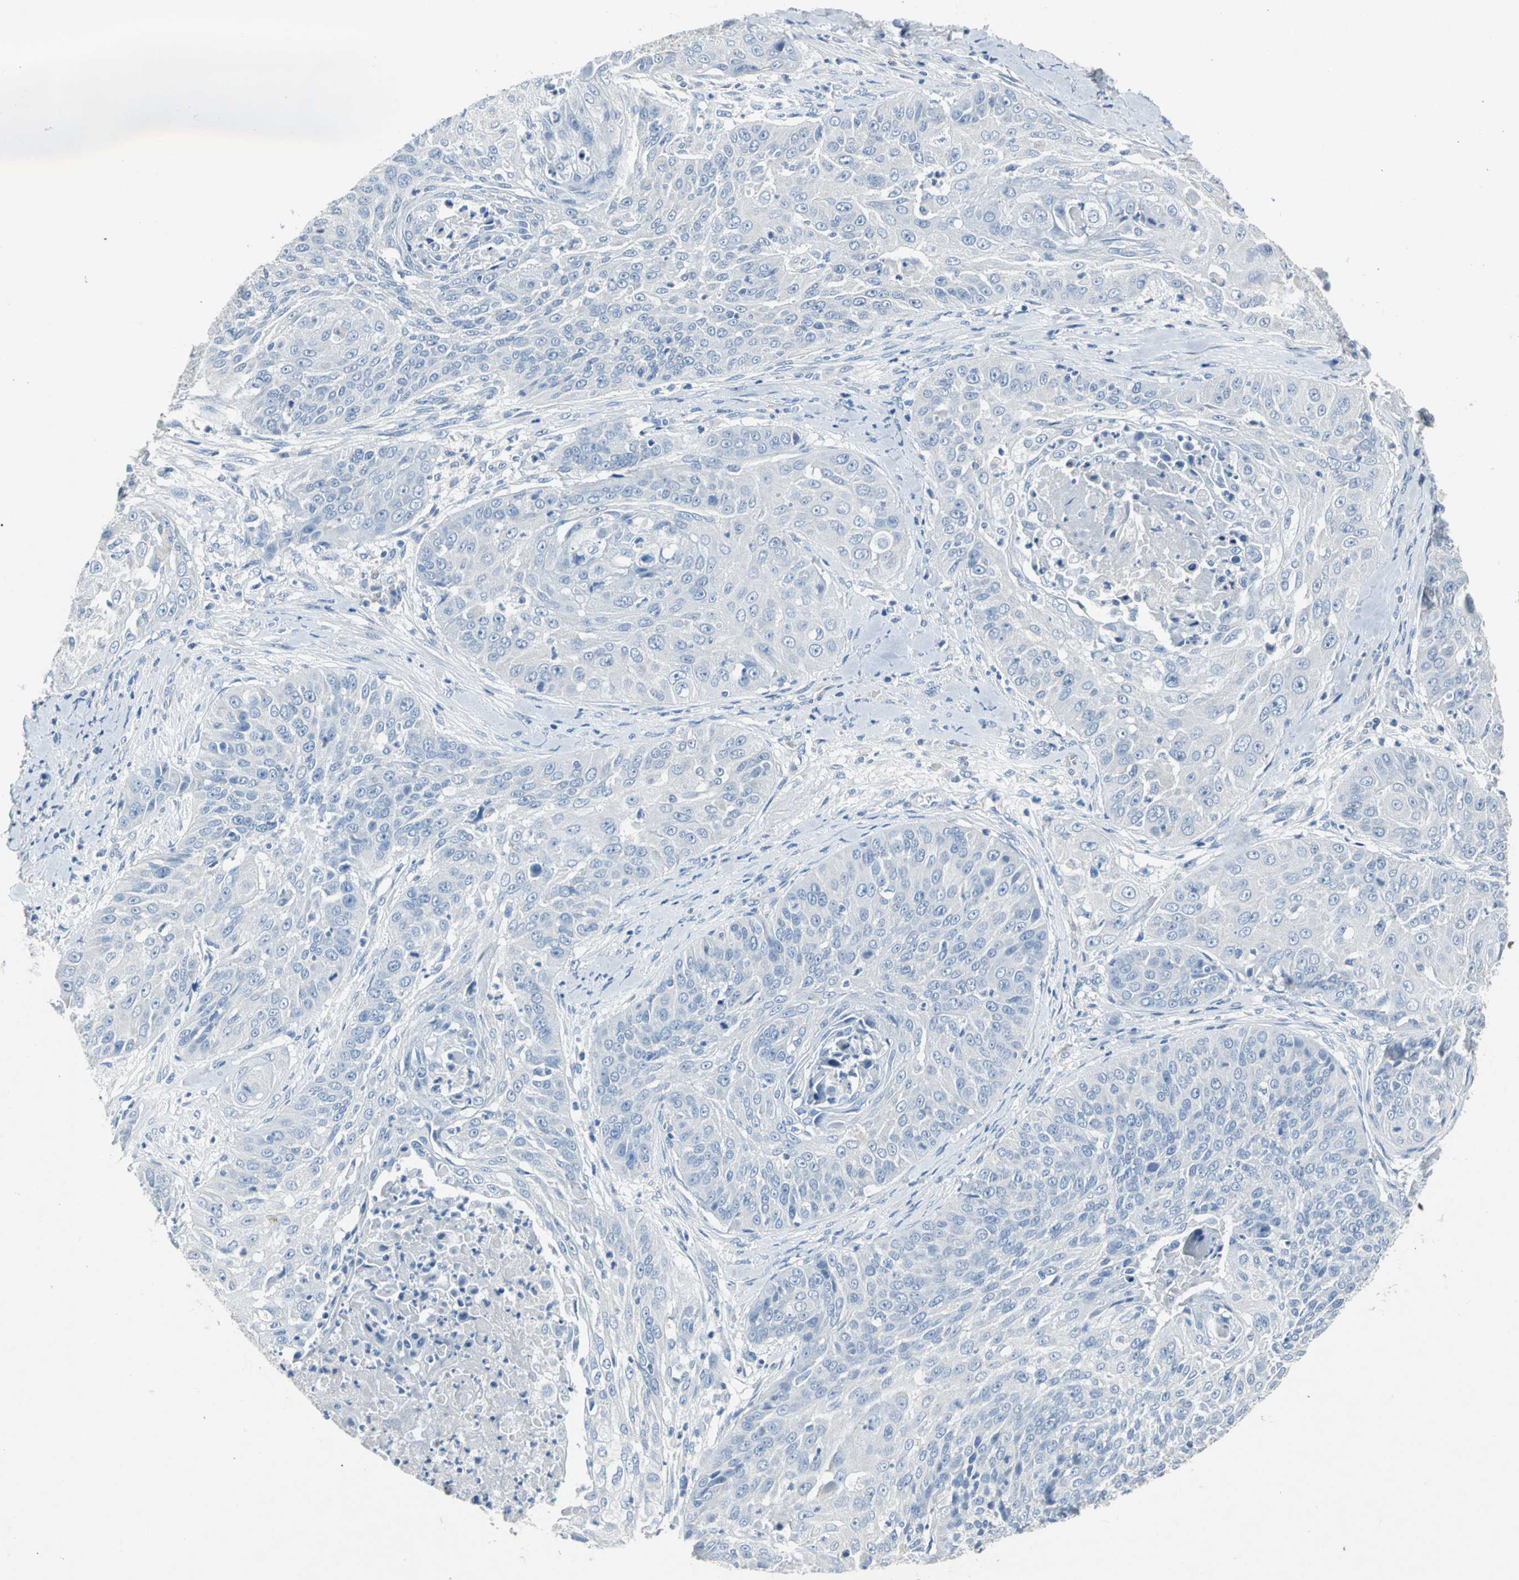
{"staining": {"intensity": "negative", "quantity": "none", "location": "none"}, "tissue": "cervical cancer", "cell_type": "Tumor cells", "image_type": "cancer", "snomed": [{"axis": "morphology", "description": "Squamous cell carcinoma, NOS"}, {"axis": "topography", "description": "Cervix"}], "caption": "The photomicrograph reveals no significant staining in tumor cells of squamous cell carcinoma (cervical).", "gene": "EFNB3", "patient": {"sex": "female", "age": 64}}